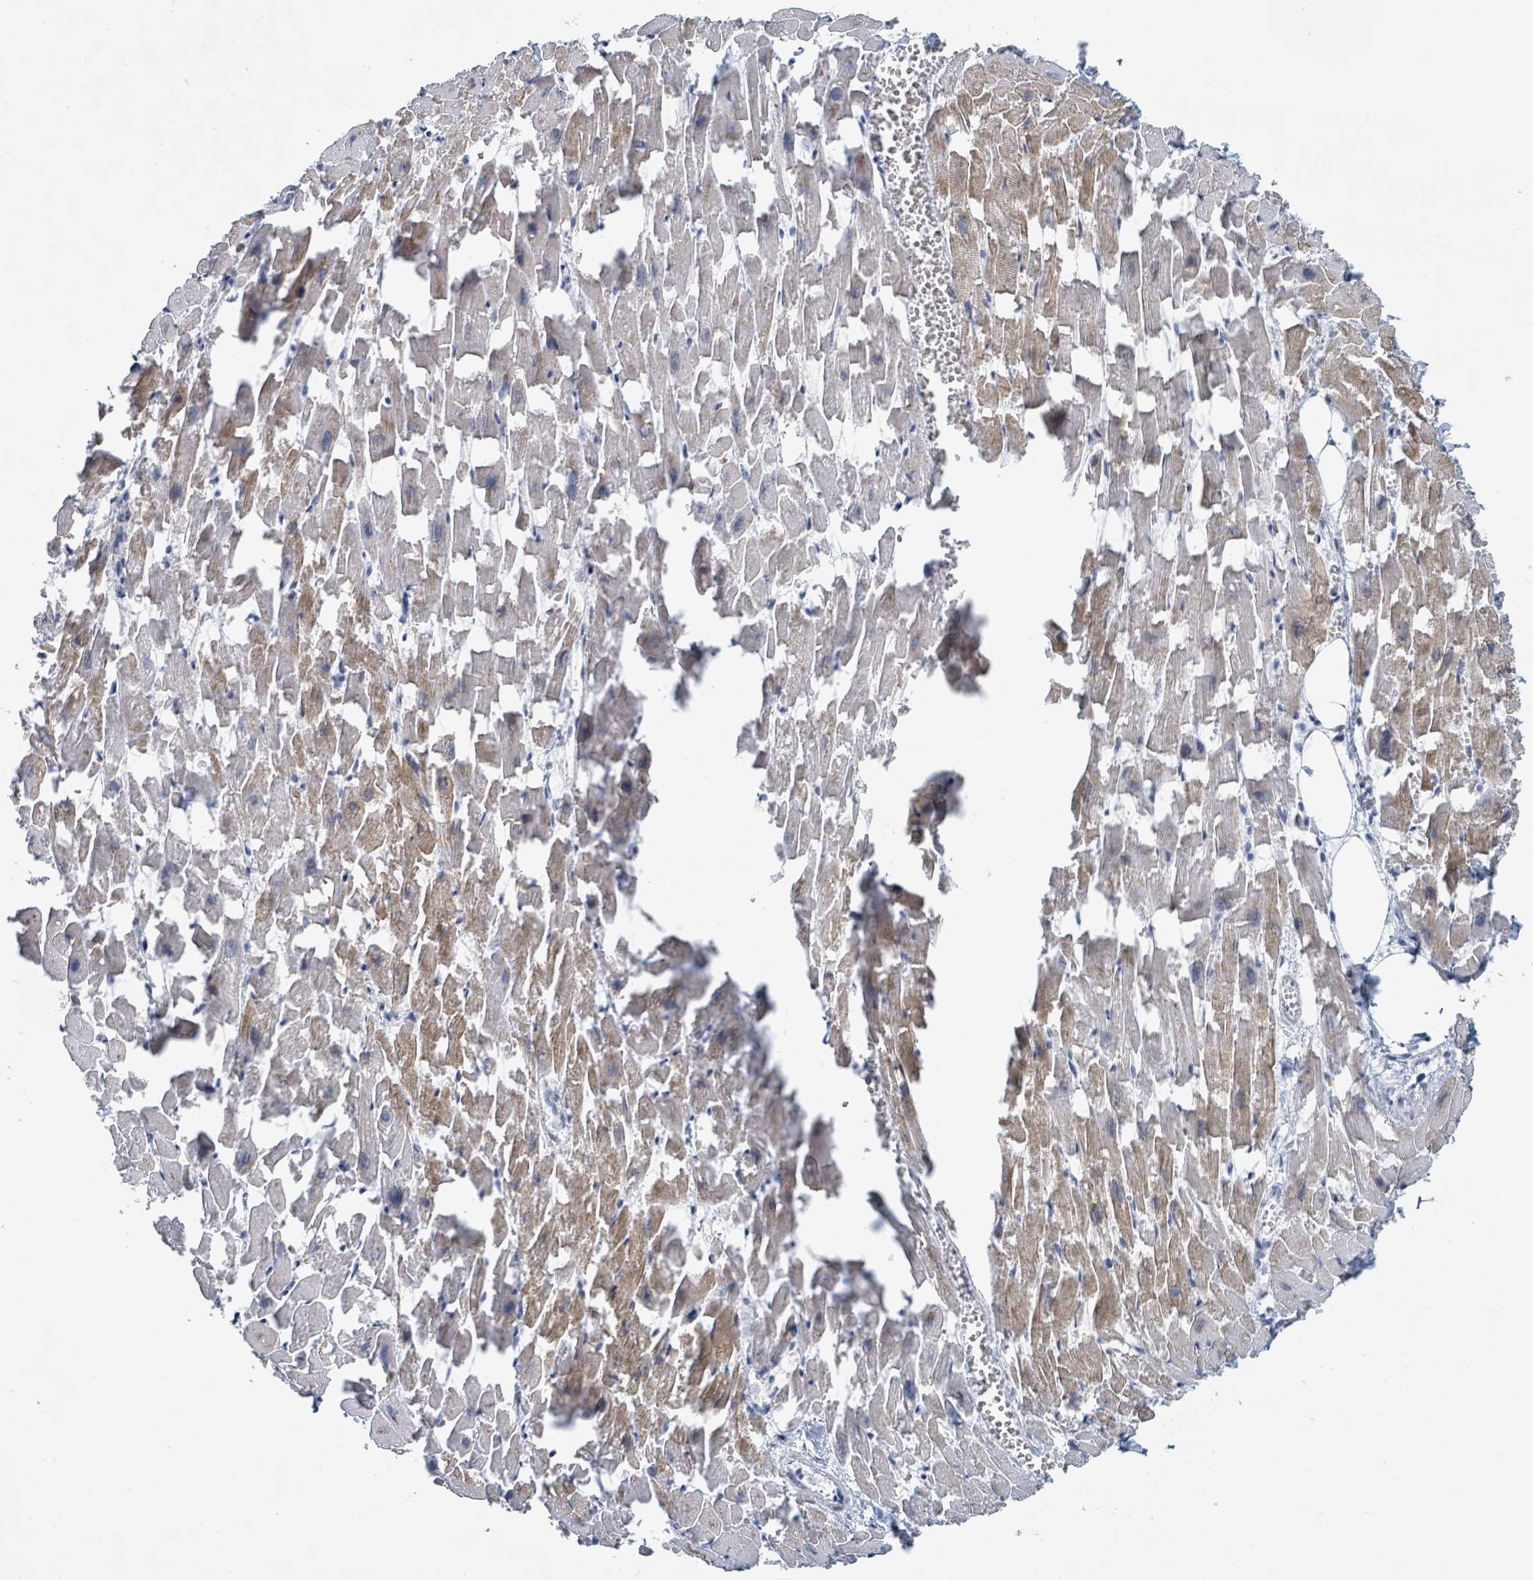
{"staining": {"intensity": "moderate", "quantity": "25%-75%", "location": "cytoplasmic/membranous,nuclear"}, "tissue": "heart muscle", "cell_type": "Cardiomyocytes", "image_type": "normal", "snomed": [{"axis": "morphology", "description": "Normal tissue, NOS"}, {"axis": "topography", "description": "Heart"}], "caption": "A high-resolution histopathology image shows immunohistochemistry (IHC) staining of benign heart muscle, which exhibits moderate cytoplasmic/membranous,nuclear positivity in about 25%-75% of cardiomyocytes.", "gene": "EHMT2", "patient": {"sex": "female", "age": 64}}